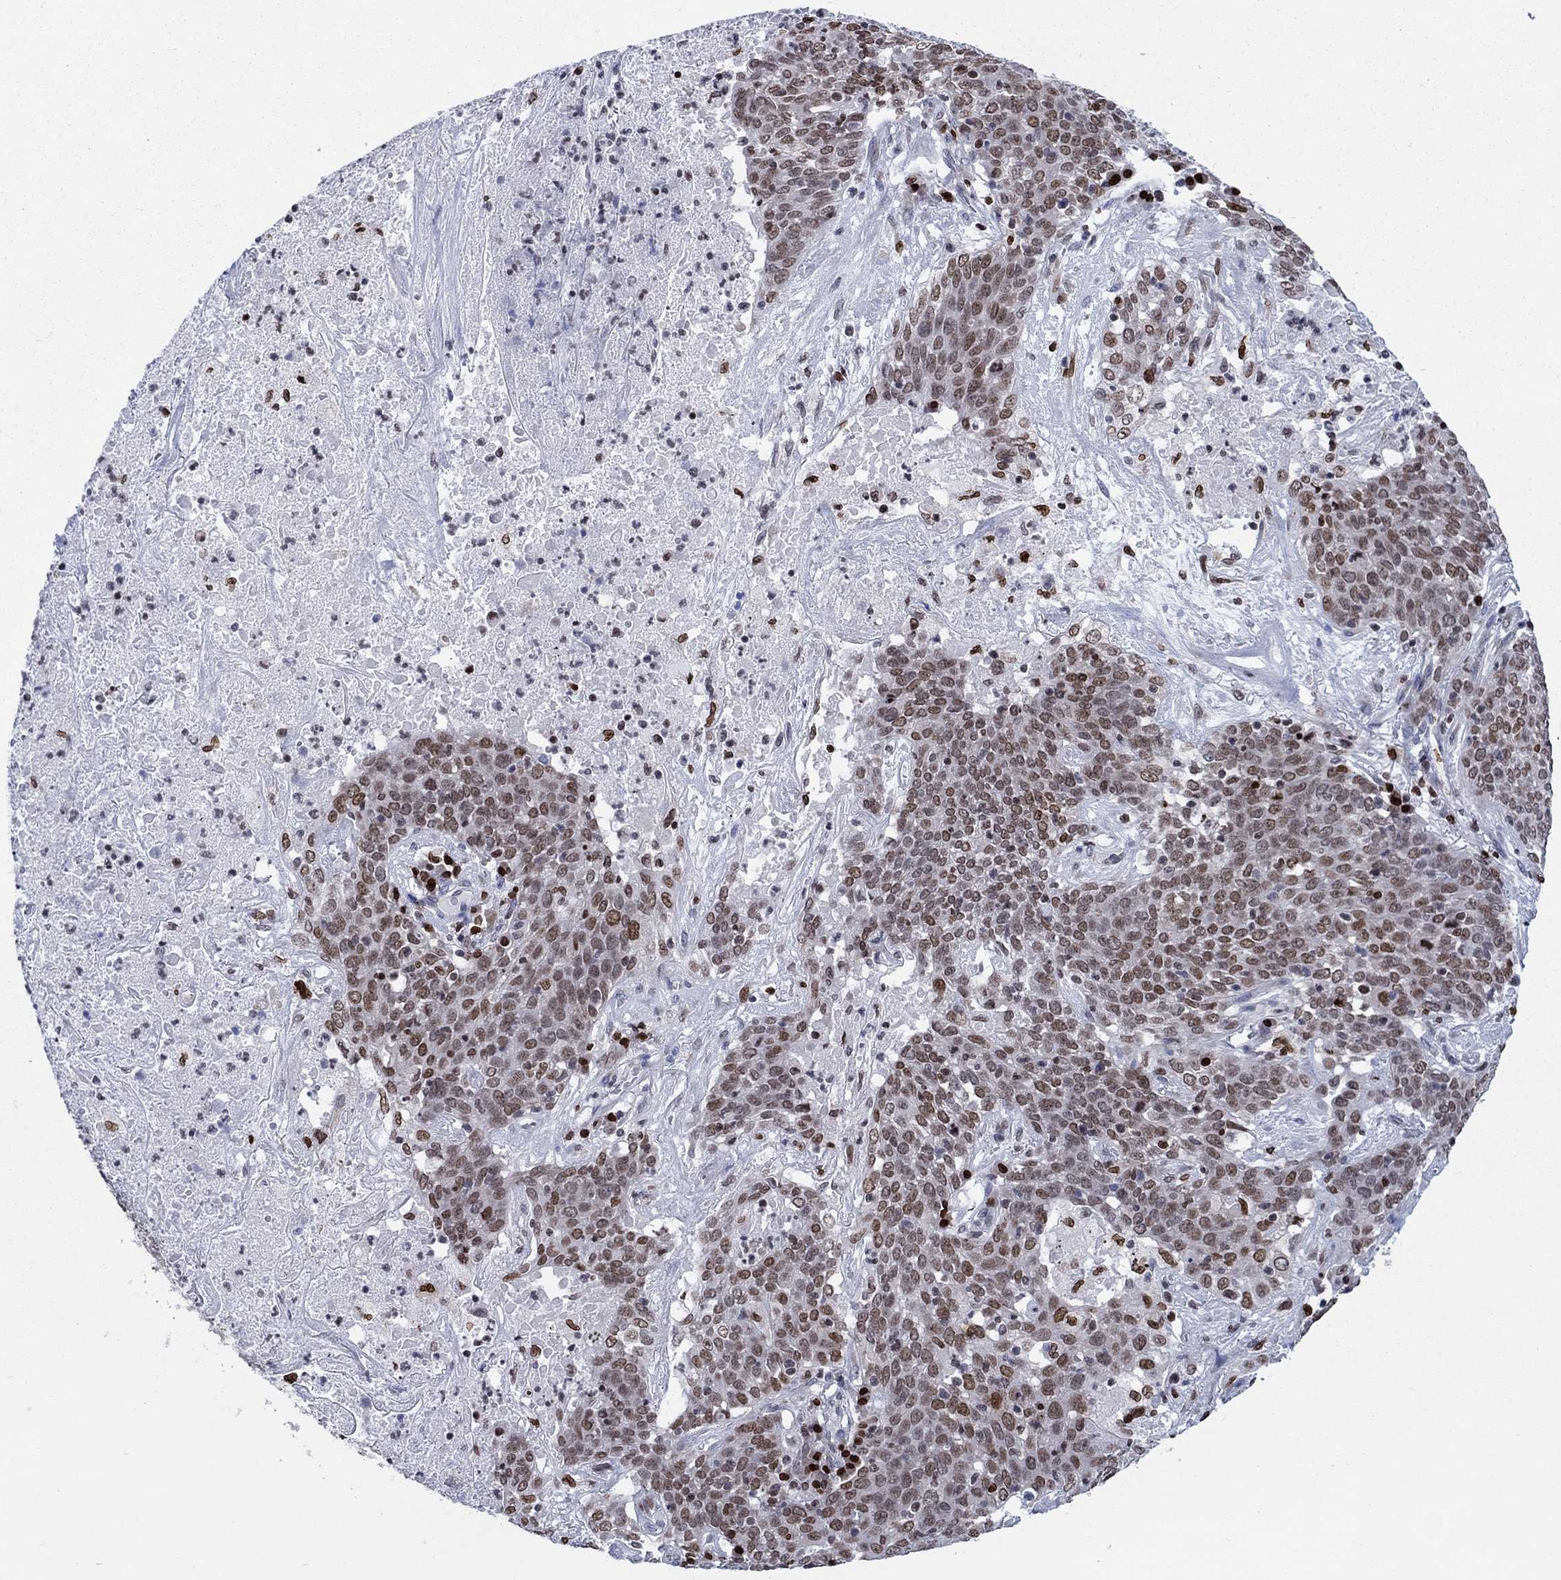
{"staining": {"intensity": "moderate", "quantity": "<25%", "location": "nuclear"}, "tissue": "lung cancer", "cell_type": "Tumor cells", "image_type": "cancer", "snomed": [{"axis": "morphology", "description": "Squamous cell carcinoma, NOS"}, {"axis": "topography", "description": "Lung"}], "caption": "IHC photomicrograph of lung squamous cell carcinoma stained for a protein (brown), which demonstrates low levels of moderate nuclear expression in about <25% of tumor cells.", "gene": "HMGA1", "patient": {"sex": "male", "age": 82}}